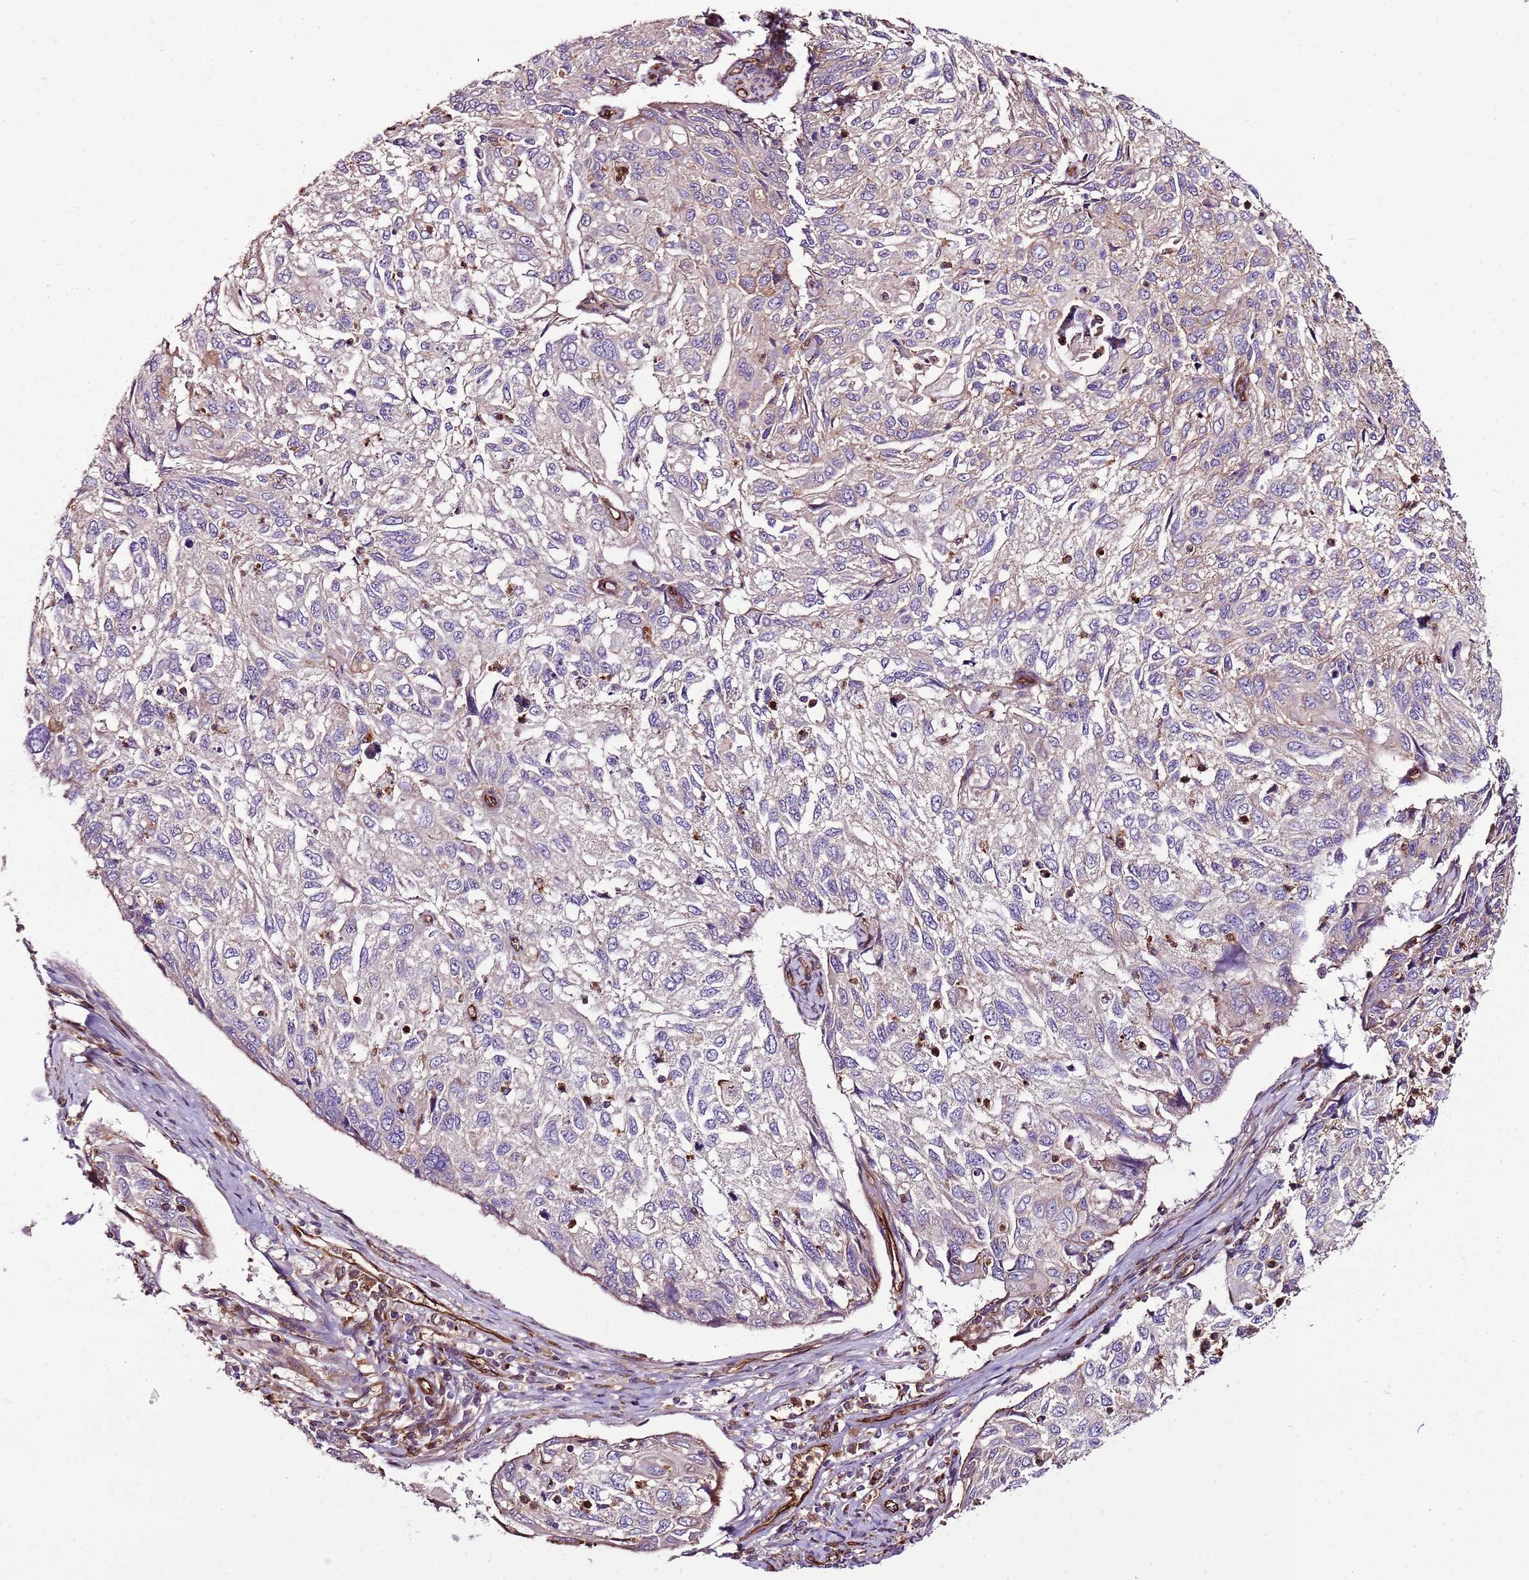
{"staining": {"intensity": "negative", "quantity": "none", "location": "none"}, "tissue": "cervical cancer", "cell_type": "Tumor cells", "image_type": "cancer", "snomed": [{"axis": "morphology", "description": "Squamous cell carcinoma, NOS"}, {"axis": "topography", "description": "Cervix"}], "caption": "Cervical cancer stained for a protein using IHC demonstrates no staining tumor cells.", "gene": "ZNF827", "patient": {"sex": "female", "age": 70}}